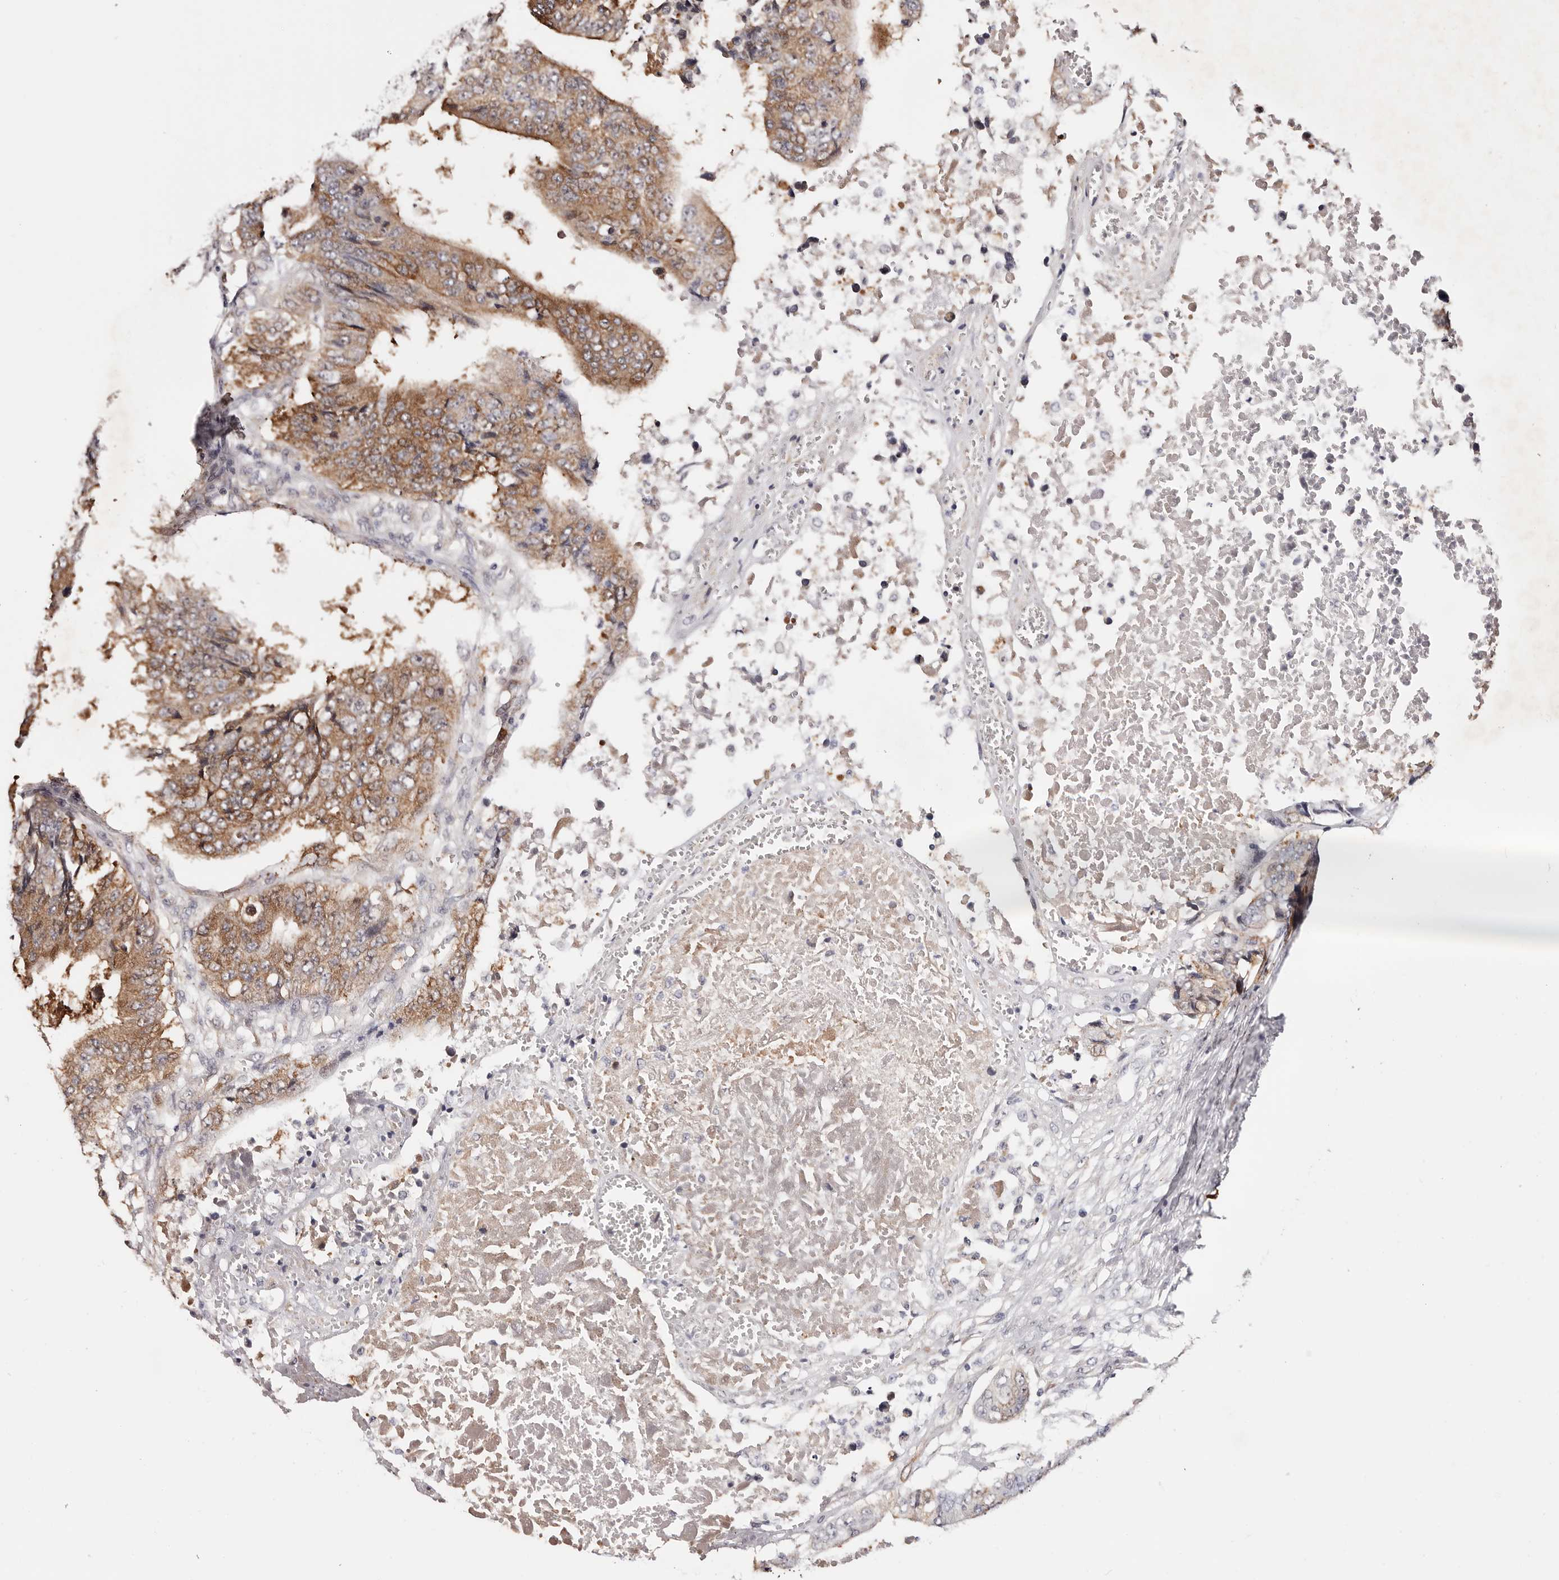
{"staining": {"intensity": "moderate", "quantity": ">75%", "location": "cytoplasmic/membranous"}, "tissue": "colorectal cancer", "cell_type": "Tumor cells", "image_type": "cancer", "snomed": [{"axis": "morphology", "description": "Adenocarcinoma, NOS"}, {"axis": "topography", "description": "Rectum"}], "caption": "Protein expression analysis of colorectal adenocarcinoma displays moderate cytoplasmic/membranous staining in about >75% of tumor cells.", "gene": "GFOD1", "patient": {"sex": "male", "age": 84}}